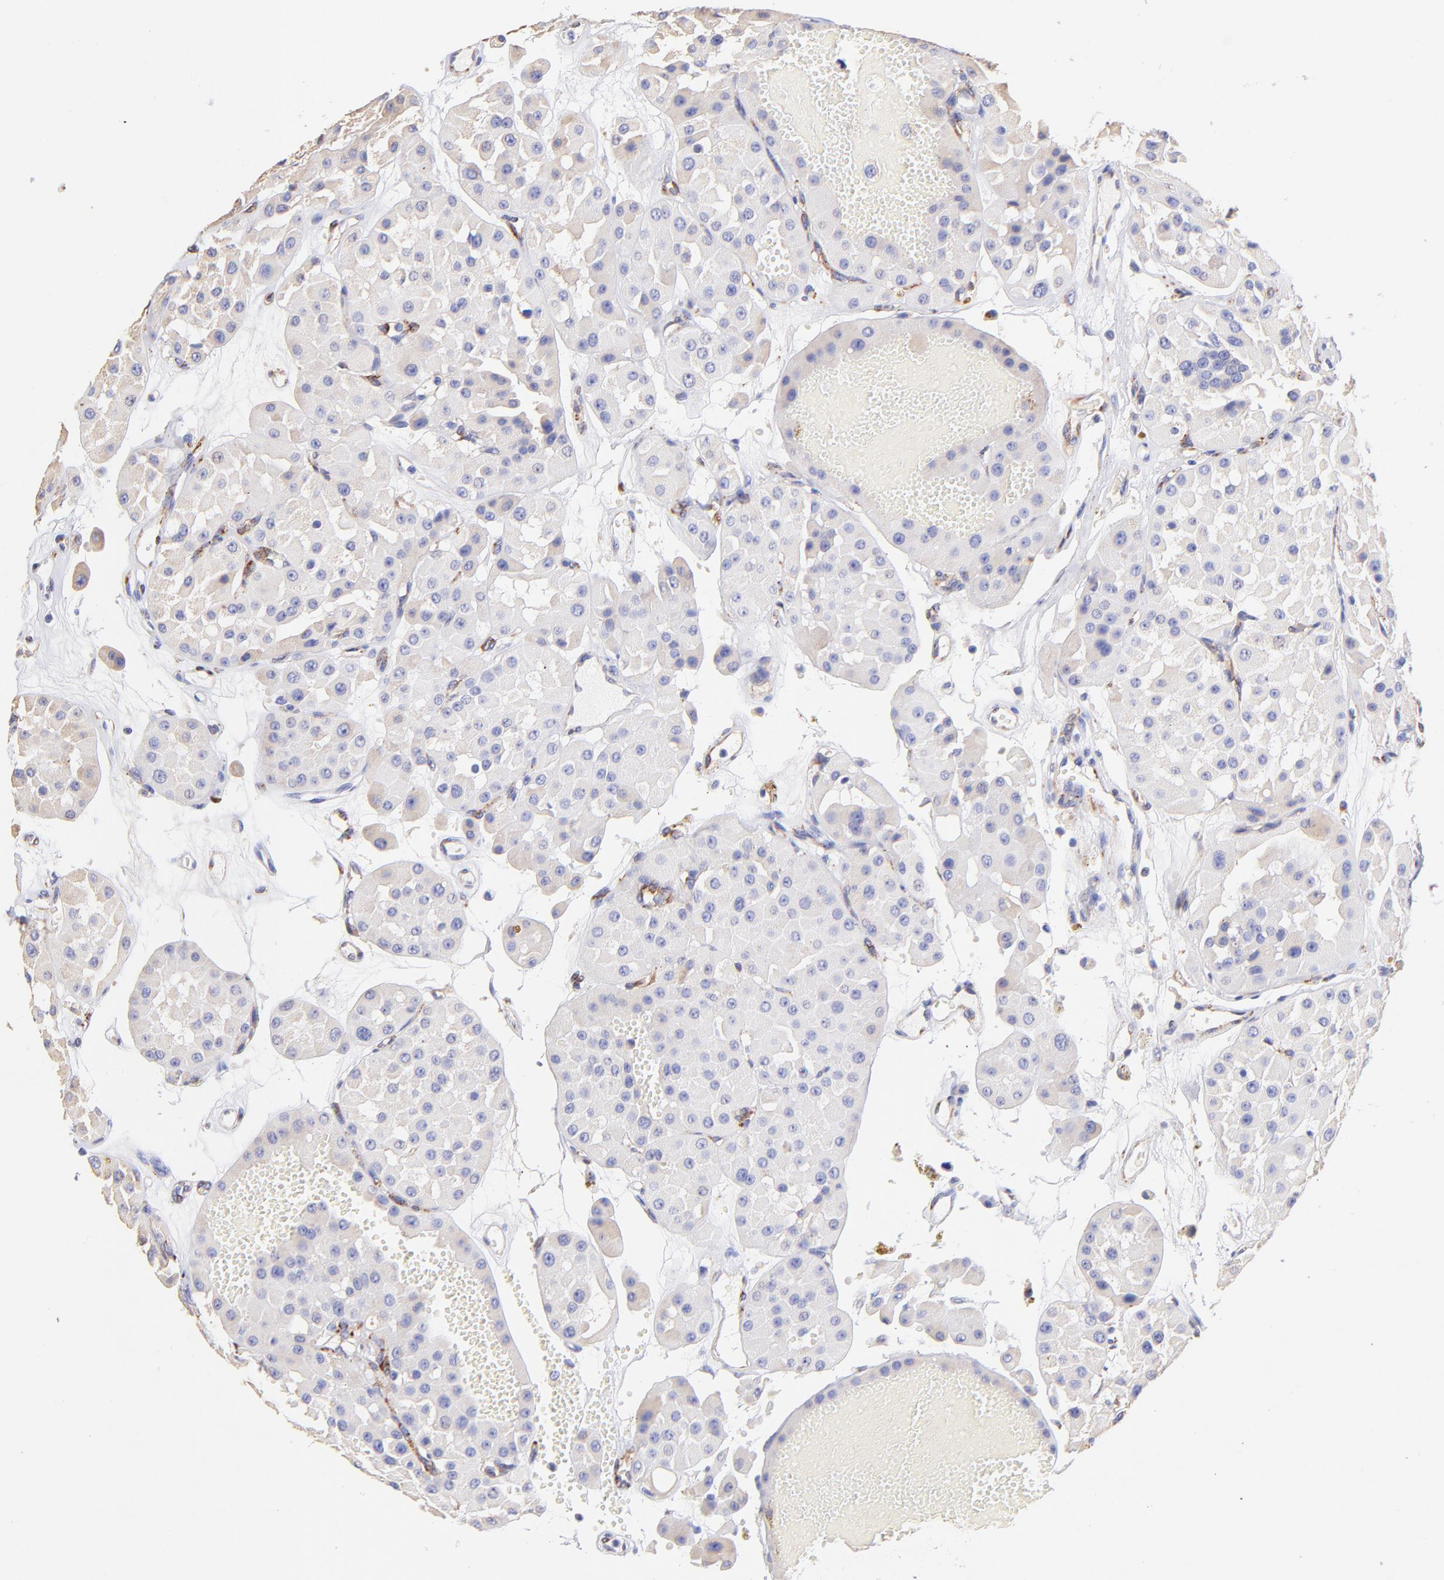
{"staining": {"intensity": "weak", "quantity": "<25%", "location": "cytoplasmic/membranous"}, "tissue": "renal cancer", "cell_type": "Tumor cells", "image_type": "cancer", "snomed": [{"axis": "morphology", "description": "Adenocarcinoma, uncertain malignant potential"}, {"axis": "topography", "description": "Kidney"}], "caption": "Adenocarcinoma,  uncertain malignant potential (renal) was stained to show a protein in brown. There is no significant positivity in tumor cells.", "gene": "SPARC", "patient": {"sex": "male", "age": 63}}